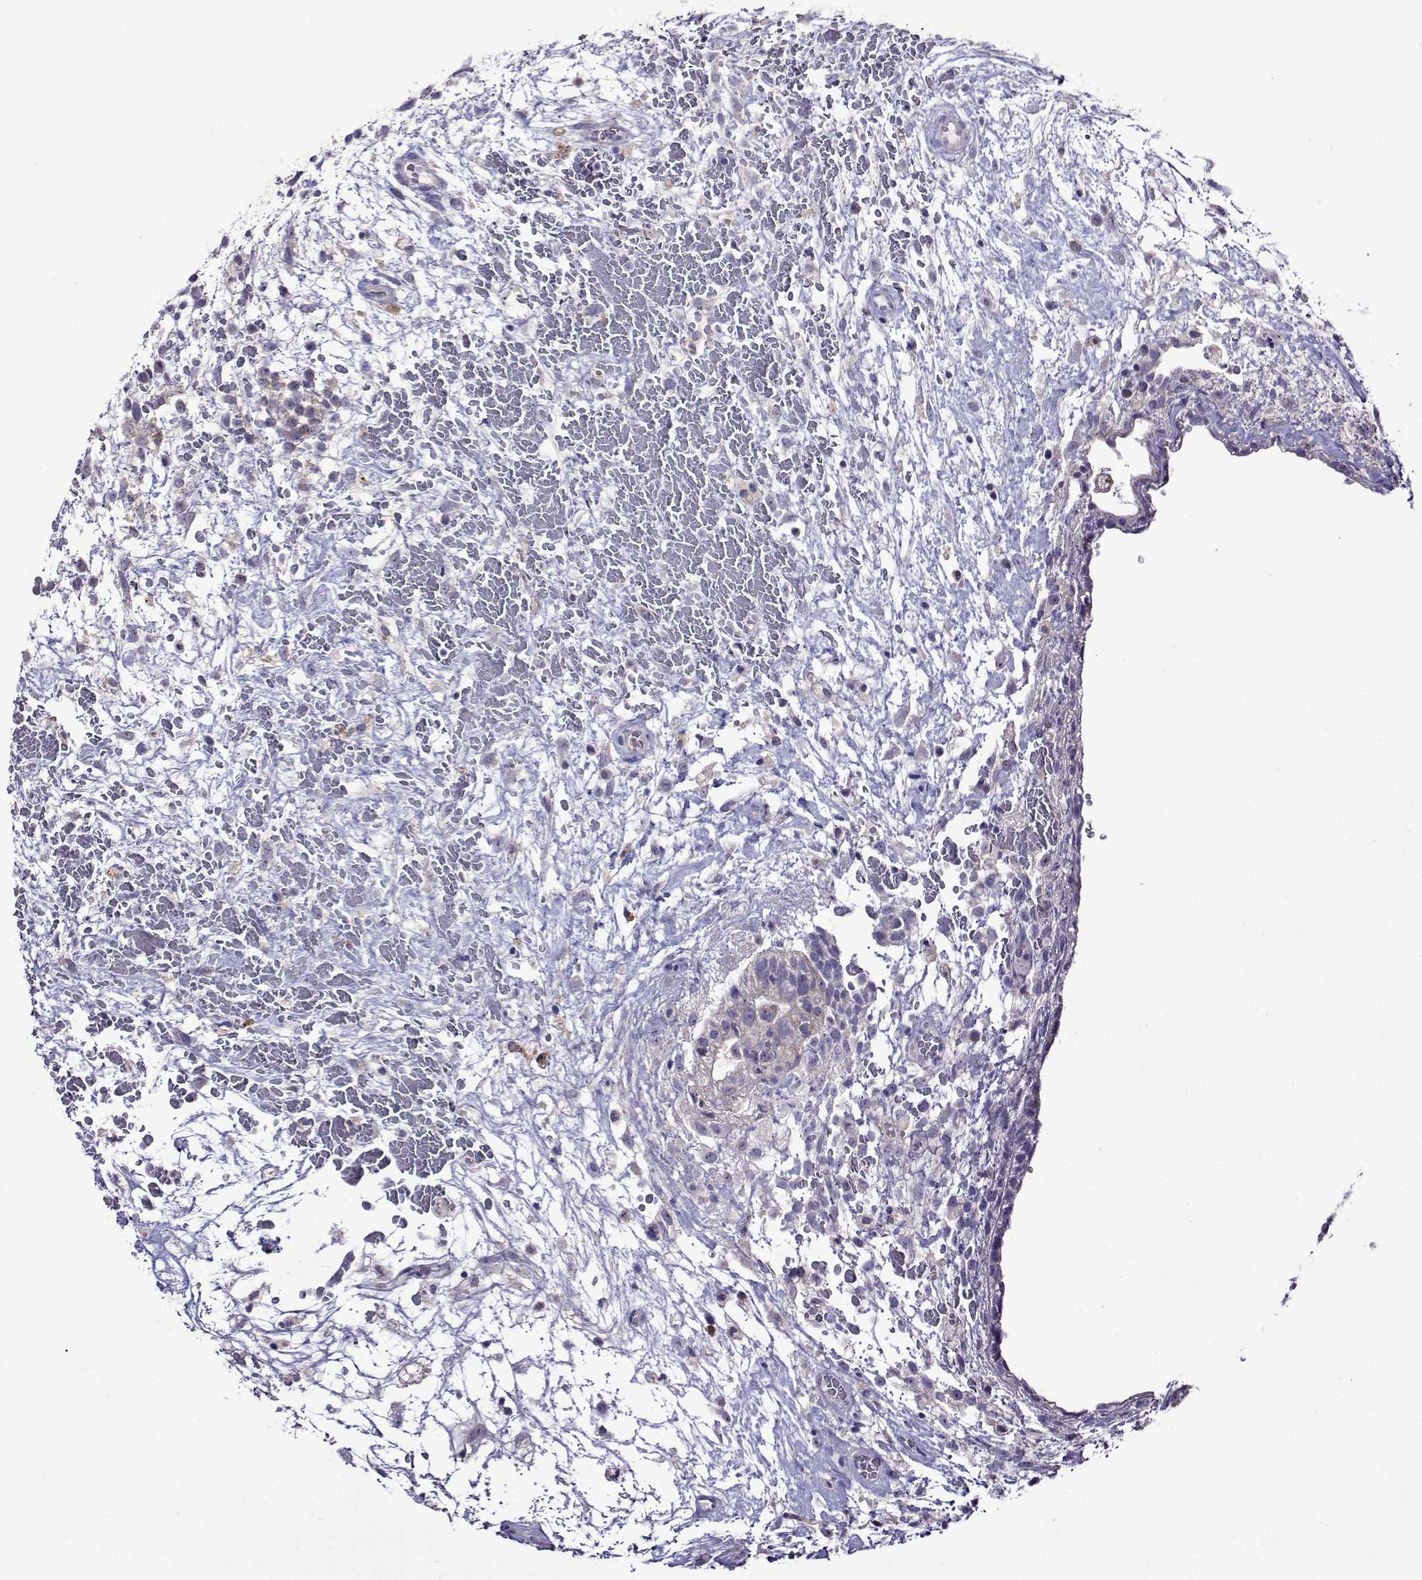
{"staining": {"intensity": "negative", "quantity": "none", "location": "none"}, "tissue": "testis cancer", "cell_type": "Tumor cells", "image_type": "cancer", "snomed": [{"axis": "morphology", "description": "Normal tissue, NOS"}, {"axis": "morphology", "description": "Carcinoma, Embryonal, NOS"}, {"axis": "topography", "description": "Testis"}], "caption": "Photomicrograph shows no significant protein expression in tumor cells of testis embryonal carcinoma.", "gene": "SULT2A1", "patient": {"sex": "male", "age": 32}}